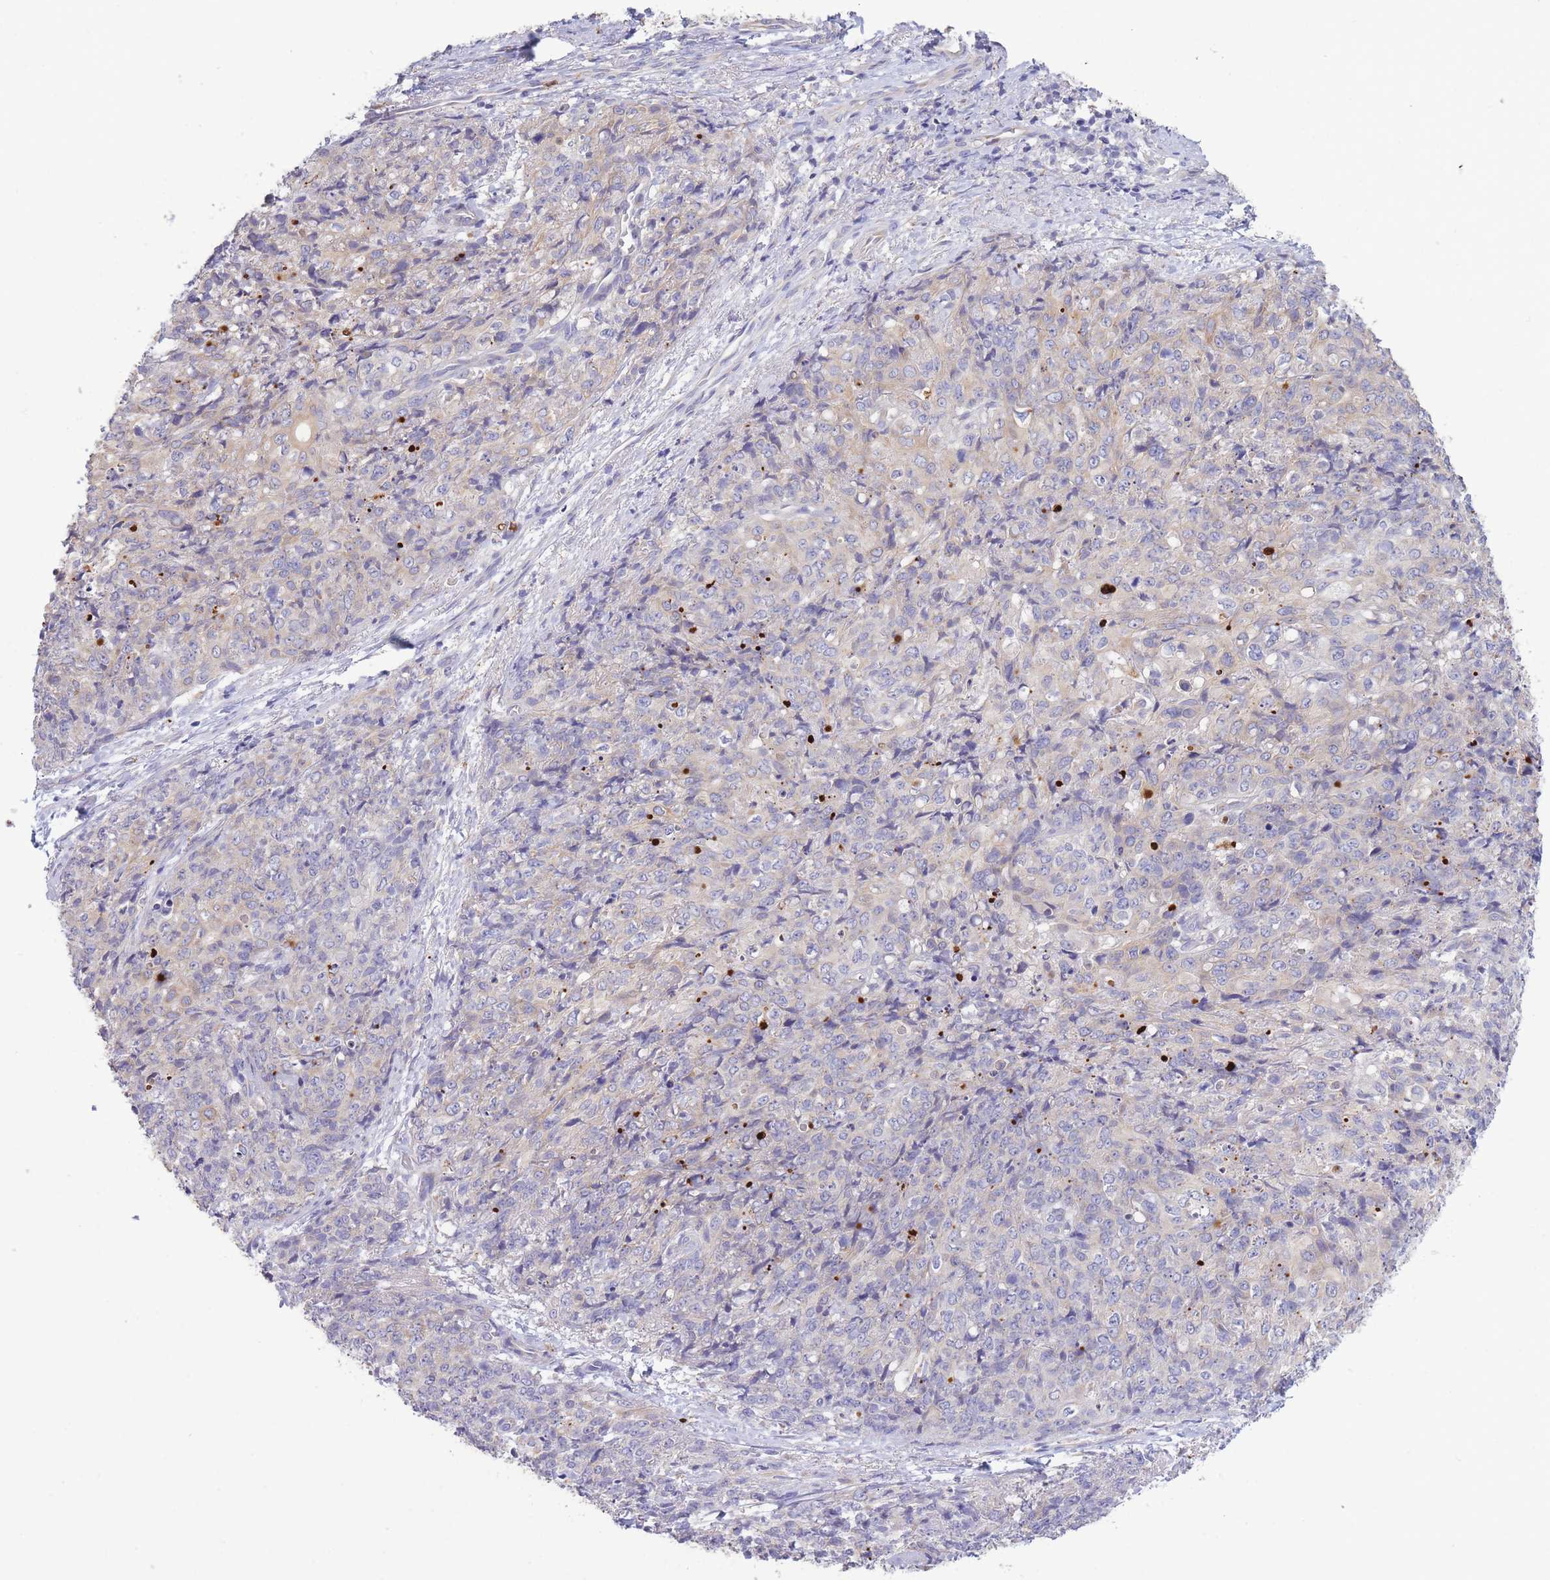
{"staining": {"intensity": "negative", "quantity": "none", "location": "none"}, "tissue": "skin cancer", "cell_type": "Tumor cells", "image_type": "cancer", "snomed": [{"axis": "morphology", "description": "Squamous cell carcinoma, NOS"}, {"axis": "topography", "description": "Skin"}, {"axis": "topography", "description": "Vulva"}], "caption": "Image shows no significant protein positivity in tumor cells of skin cancer.", "gene": "CENPM", "patient": {"sex": "female", "age": 85}}